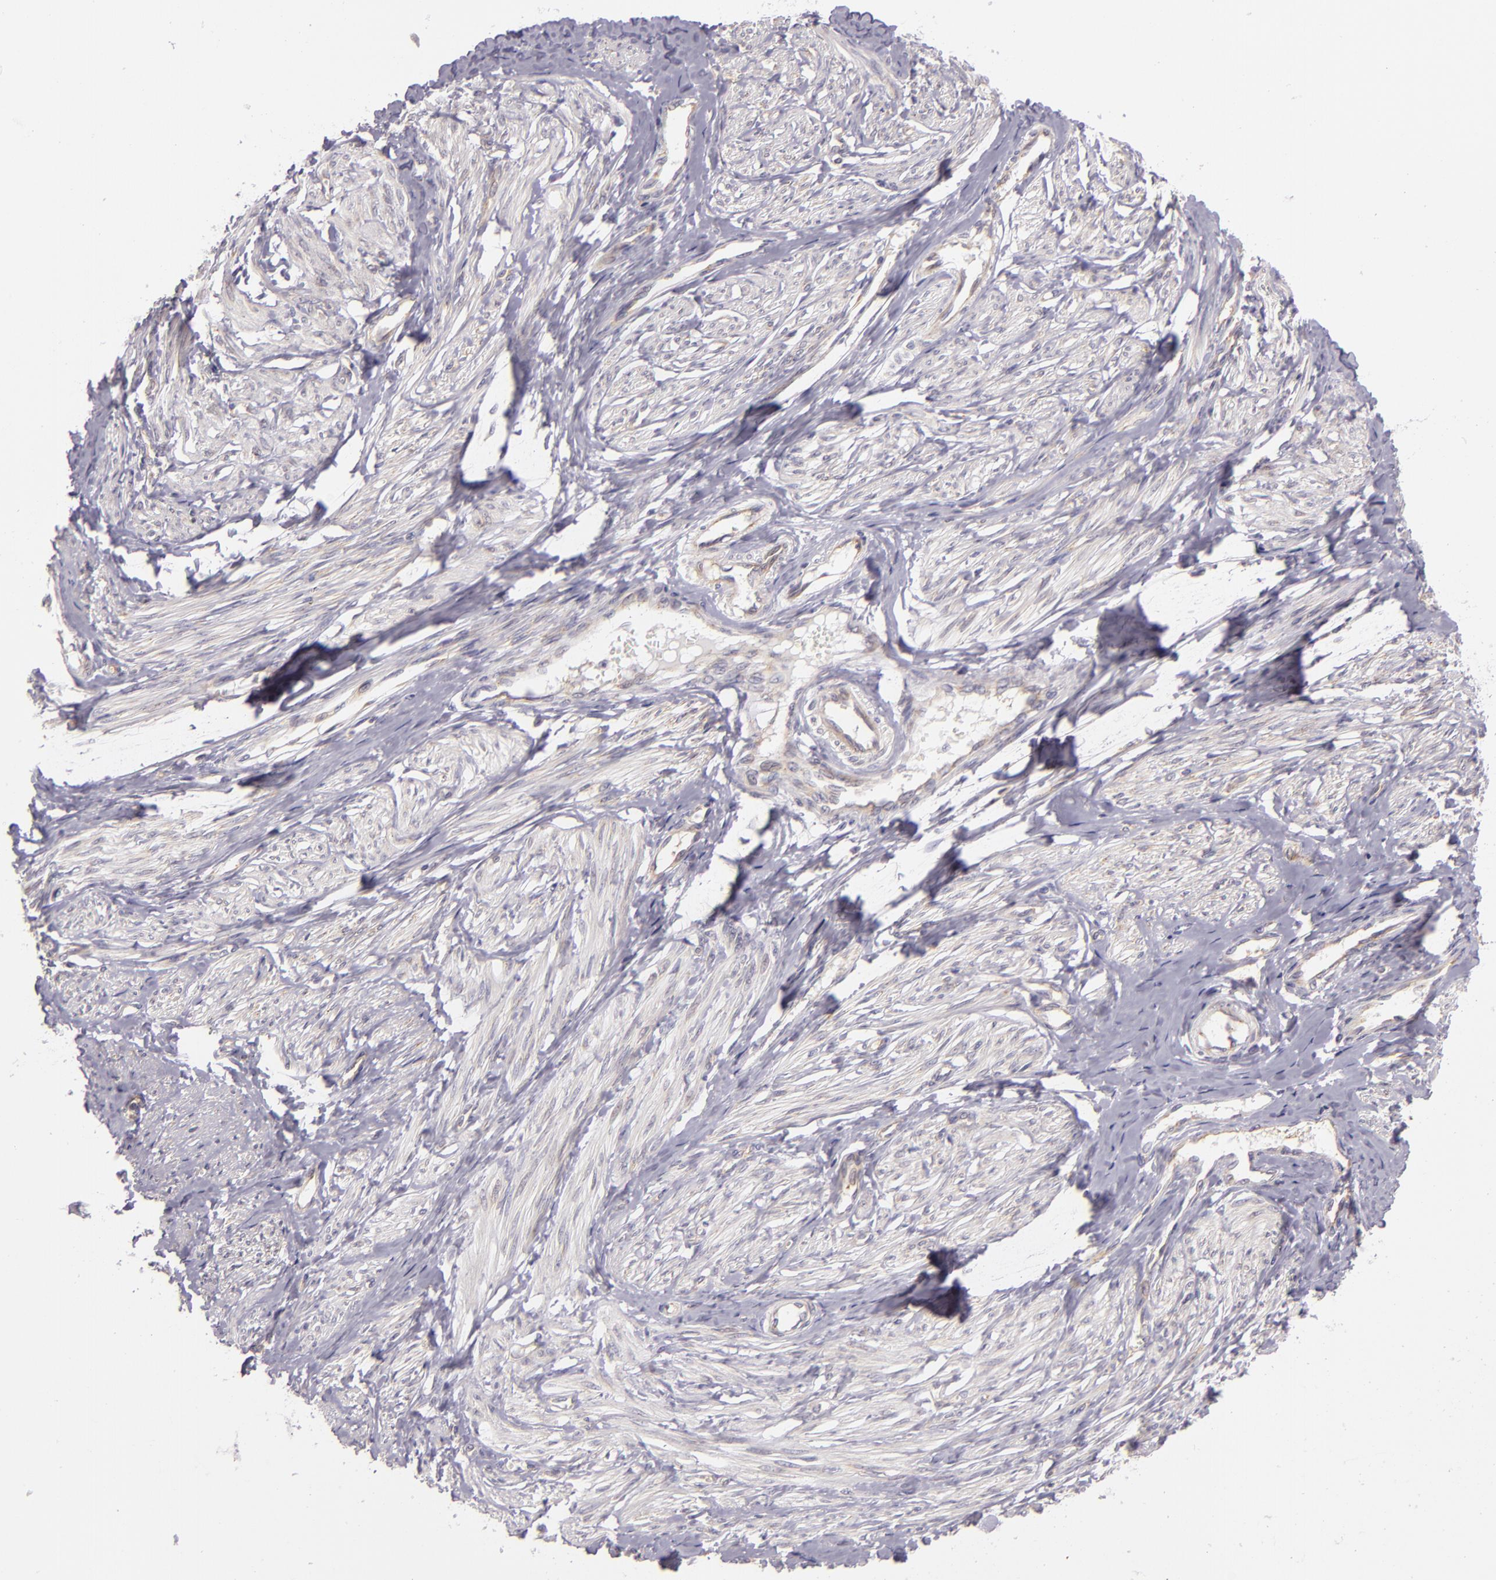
{"staining": {"intensity": "negative", "quantity": "none", "location": "none"}, "tissue": "smooth muscle", "cell_type": "Smooth muscle cells", "image_type": "normal", "snomed": [{"axis": "morphology", "description": "Normal tissue, NOS"}, {"axis": "topography", "description": "Smooth muscle"}, {"axis": "topography", "description": "Uterus"}], "caption": "The photomicrograph exhibits no significant expression in smooth muscle cells of smooth muscle.", "gene": "UPF3B", "patient": {"sex": "female", "age": 39}}